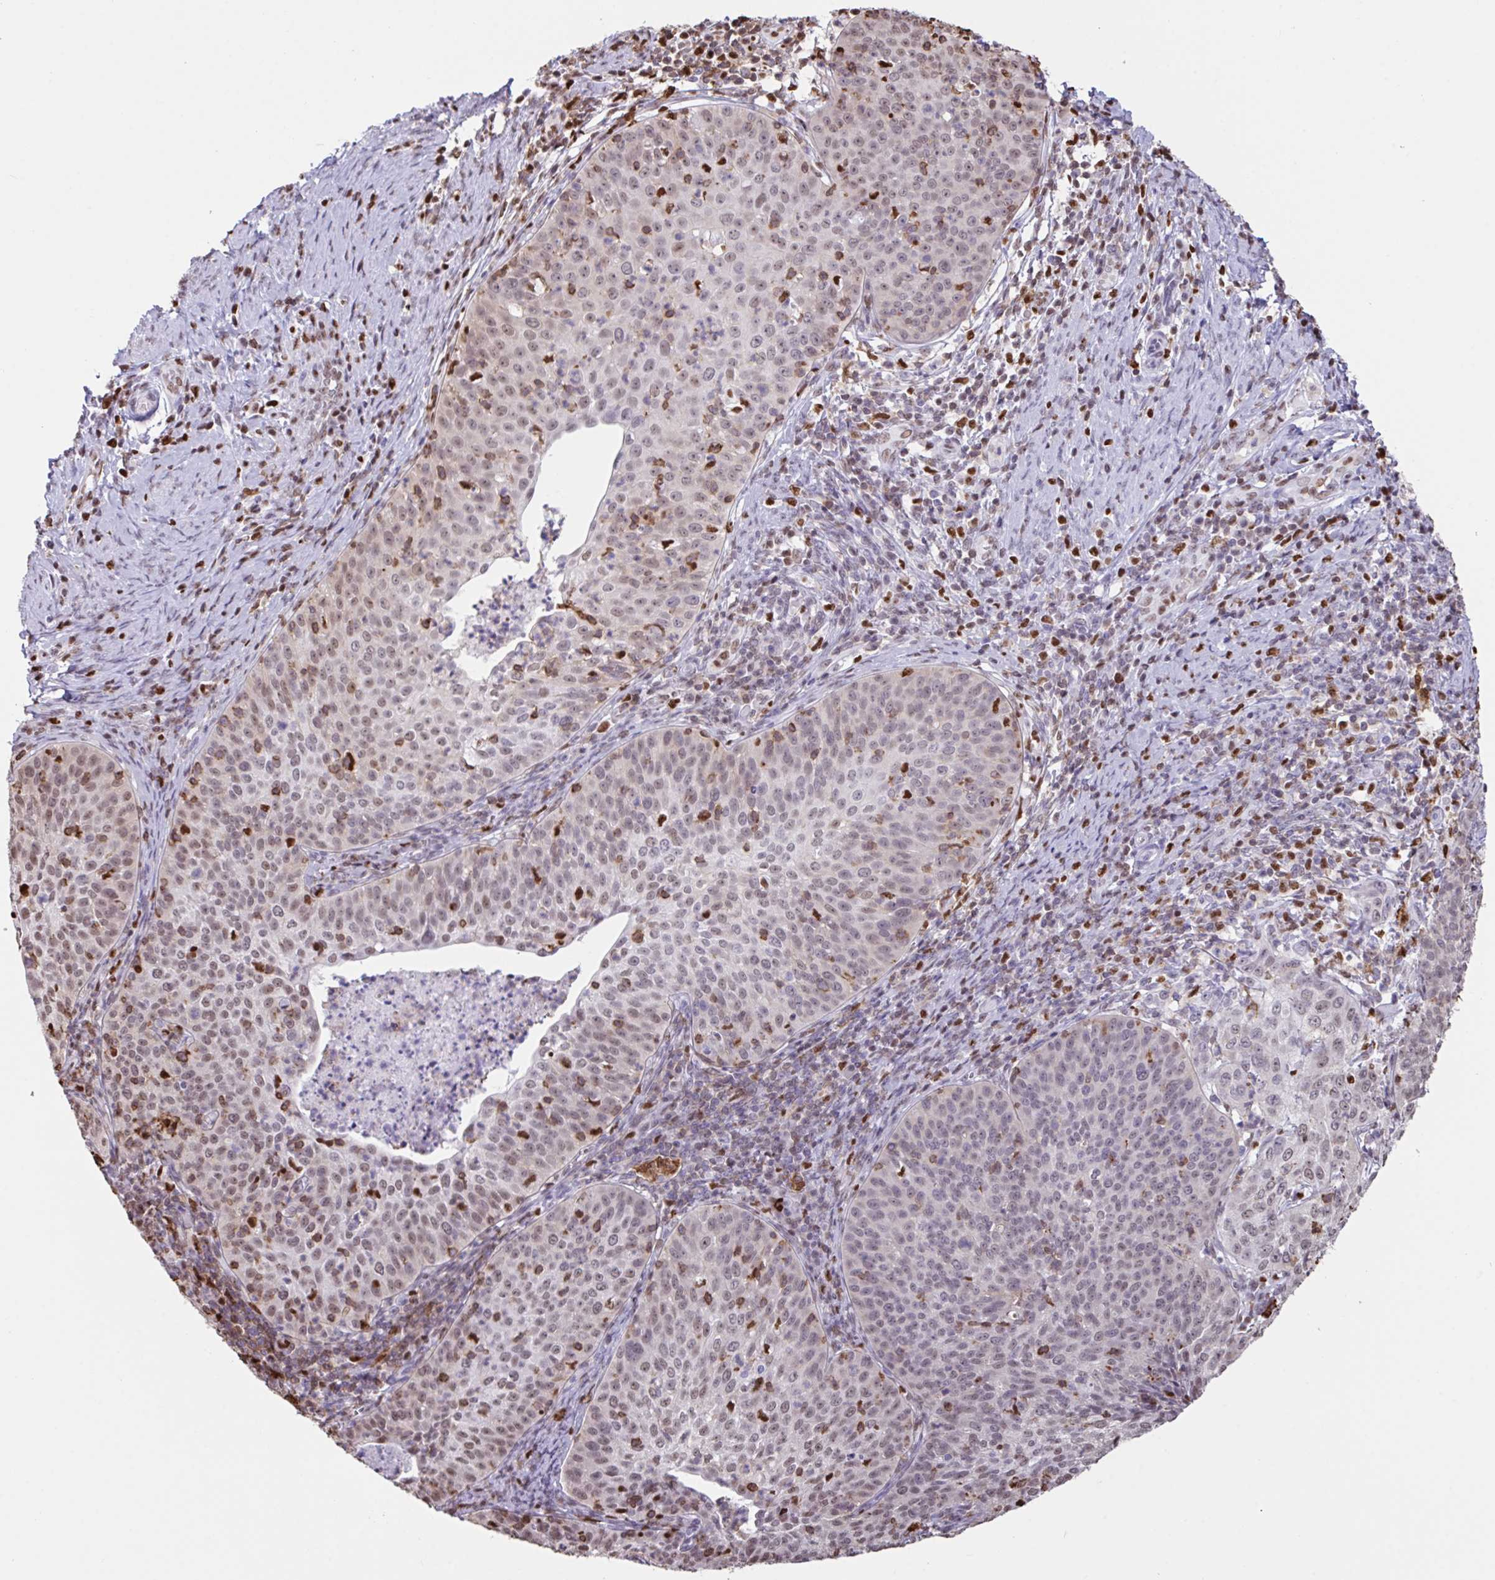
{"staining": {"intensity": "moderate", "quantity": "25%-75%", "location": "nuclear"}, "tissue": "cervical cancer", "cell_type": "Tumor cells", "image_type": "cancer", "snomed": [{"axis": "morphology", "description": "Squamous cell carcinoma, NOS"}, {"axis": "topography", "description": "Cervix"}], "caption": "A medium amount of moderate nuclear staining is appreciated in approximately 25%-75% of tumor cells in cervical cancer (squamous cell carcinoma) tissue.", "gene": "BTBD10", "patient": {"sex": "female", "age": 30}}